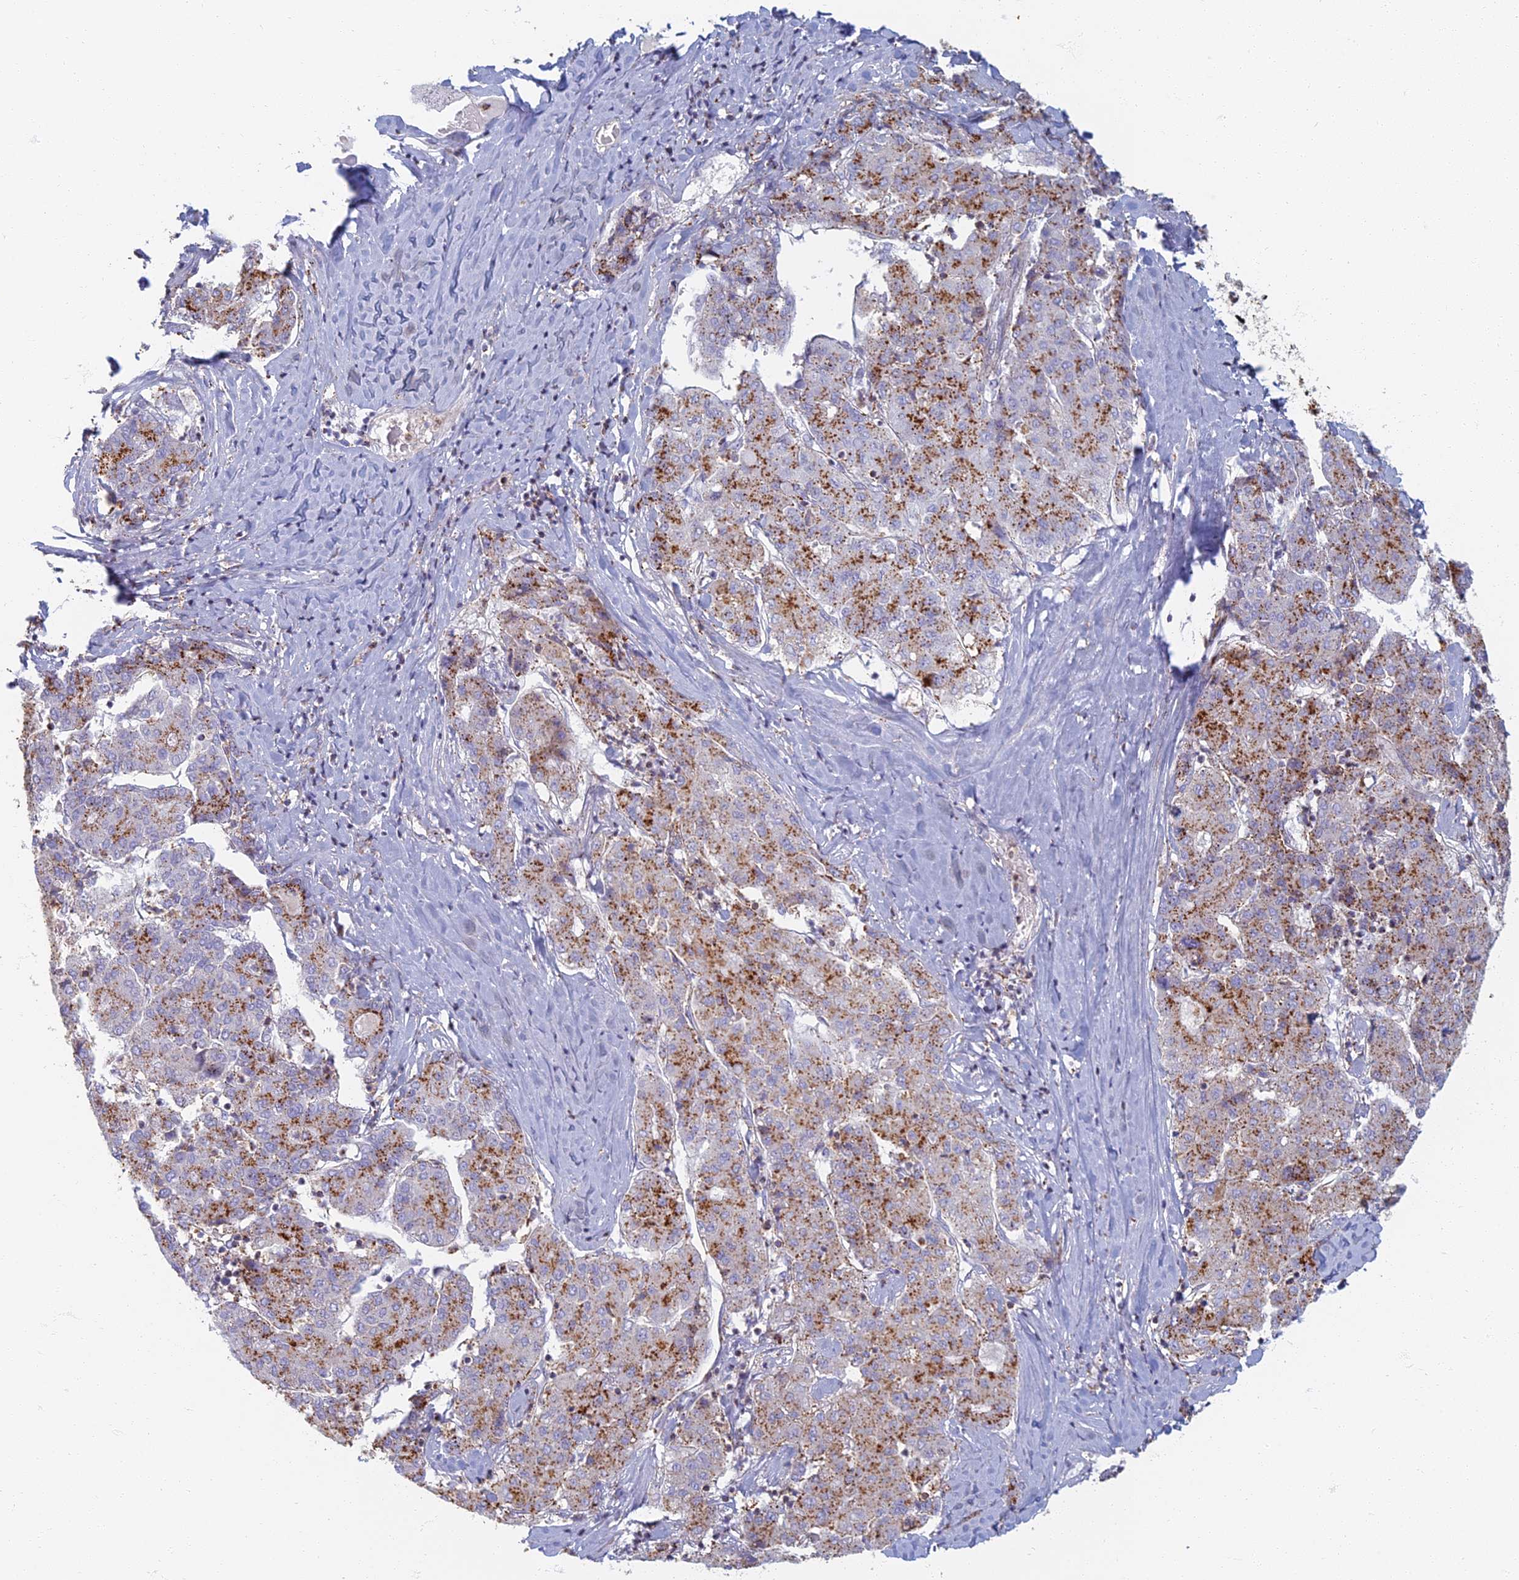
{"staining": {"intensity": "moderate", "quantity": ">75%", "location": "cytoplasmic/membranous"}, "tissue": "liver cancer", "cell_type": "Tumor cells", "image_type": "cancer", "snomed": [{"axis": "morphology", "description": "Carcinoma, Hepatocellular, NOS"}, {"axis": "topography", "description": "Liver"}], "caption": "Liver cancer (hepatocellular carcinoma) stained with DAB immunohistochemistry (IHC) exhibits medium levels of moderate cytoplasmic/membranous expression in approximately >75% of tumor cells.", "gene": "CHMP4B", "patient": {"sex": "male", "age": 65}}